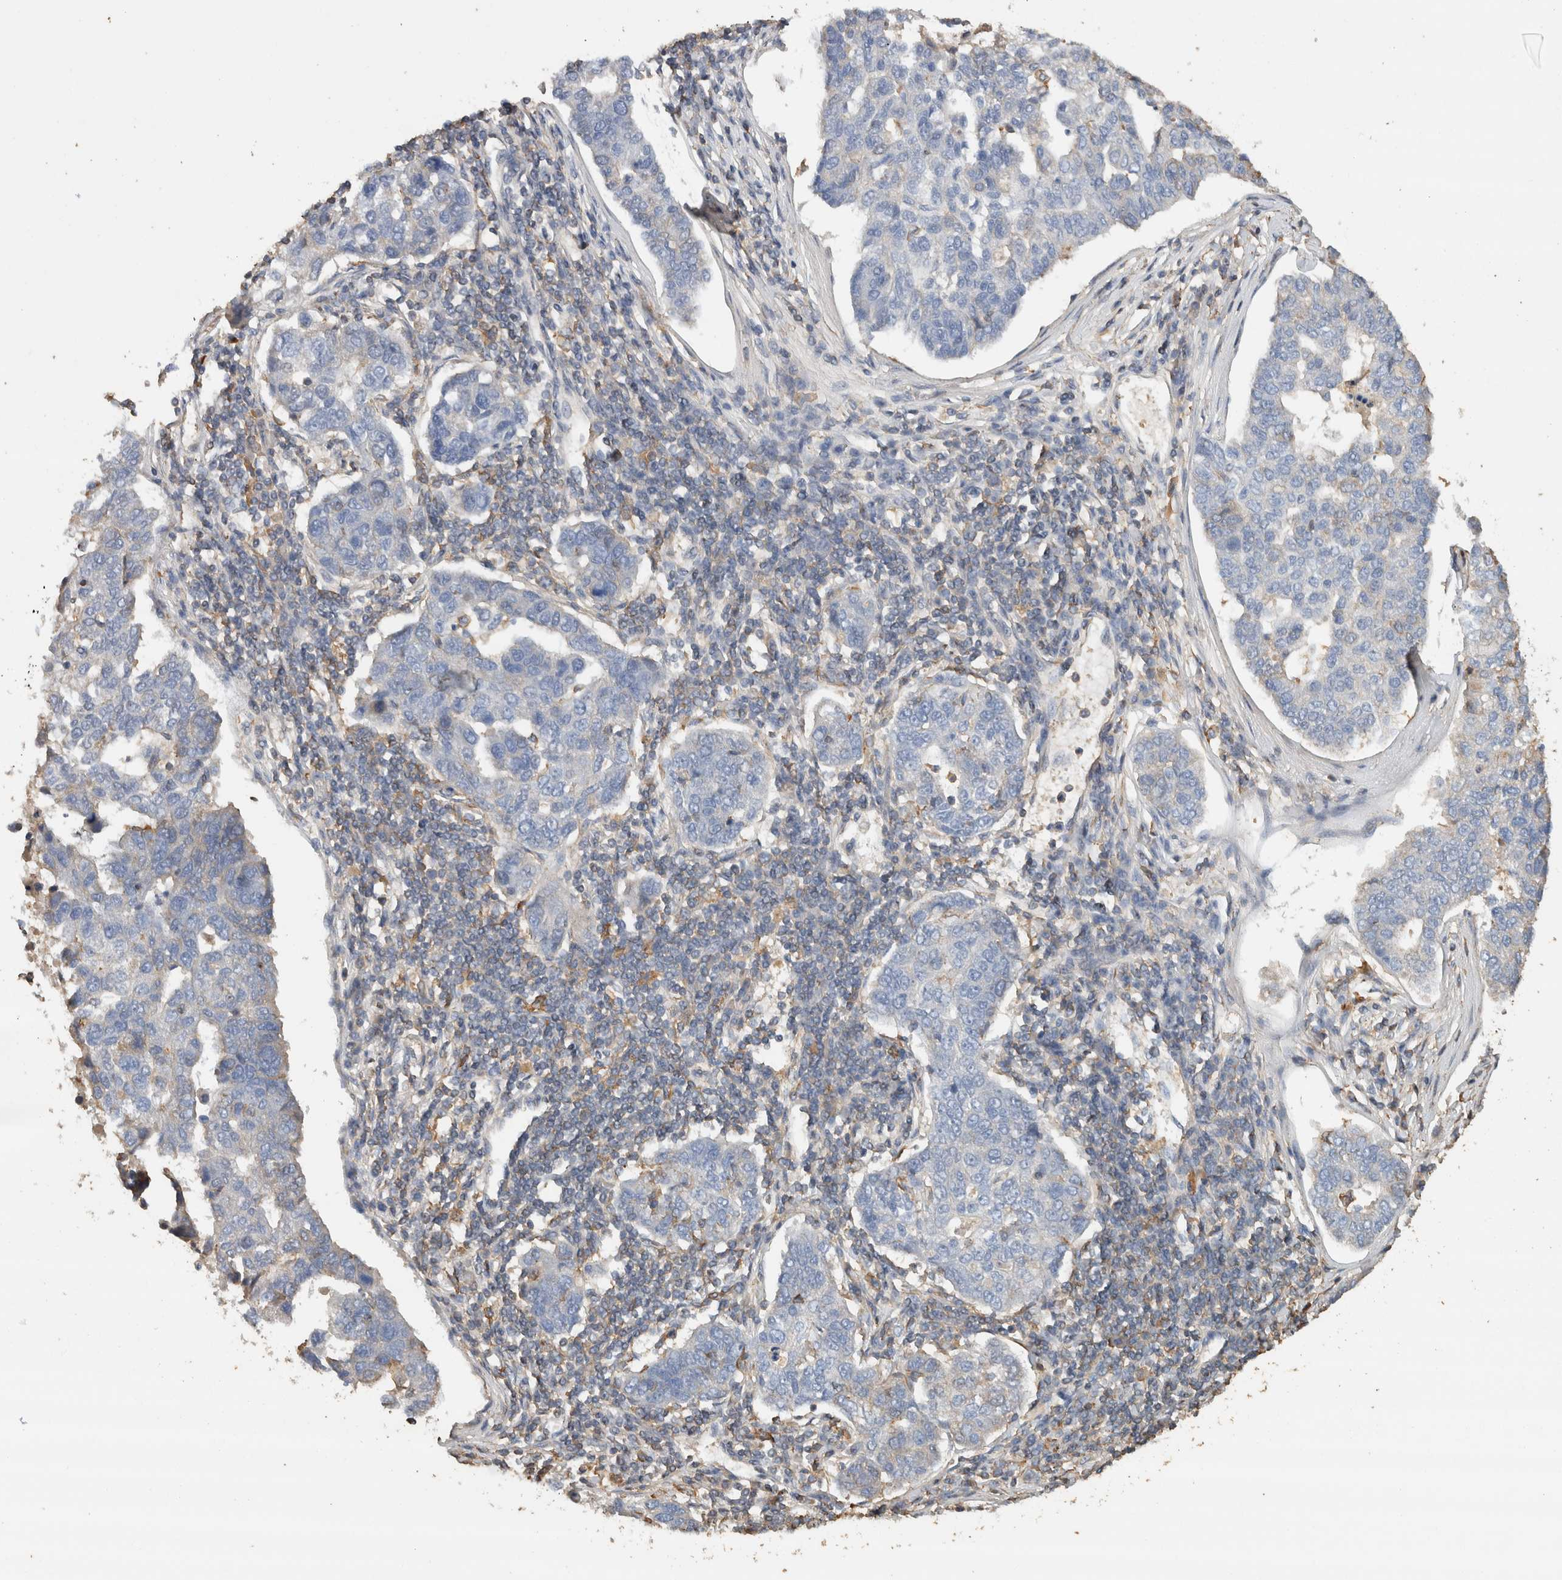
{"staining": {"intensity": "negative", "quantity": "none", "location": "none"}, "tissue": "pancreatic cancer", "cell_type": "Tumor cells", "image_type": "cancer", "snomed": [{"axis": "morphology", "description": "Adenocarcinoma, NOS"}, {"axis": "topography", "description": "Pancreas"}], "caption": "Immunohistochemistry (IHC) micrograph of pancreatic adenocarcinoma stained for a protein (brown), which shows no staining in tumor cells.", "gene": "EIF4G3", "patient": {"sex": "female", "age": 61}}